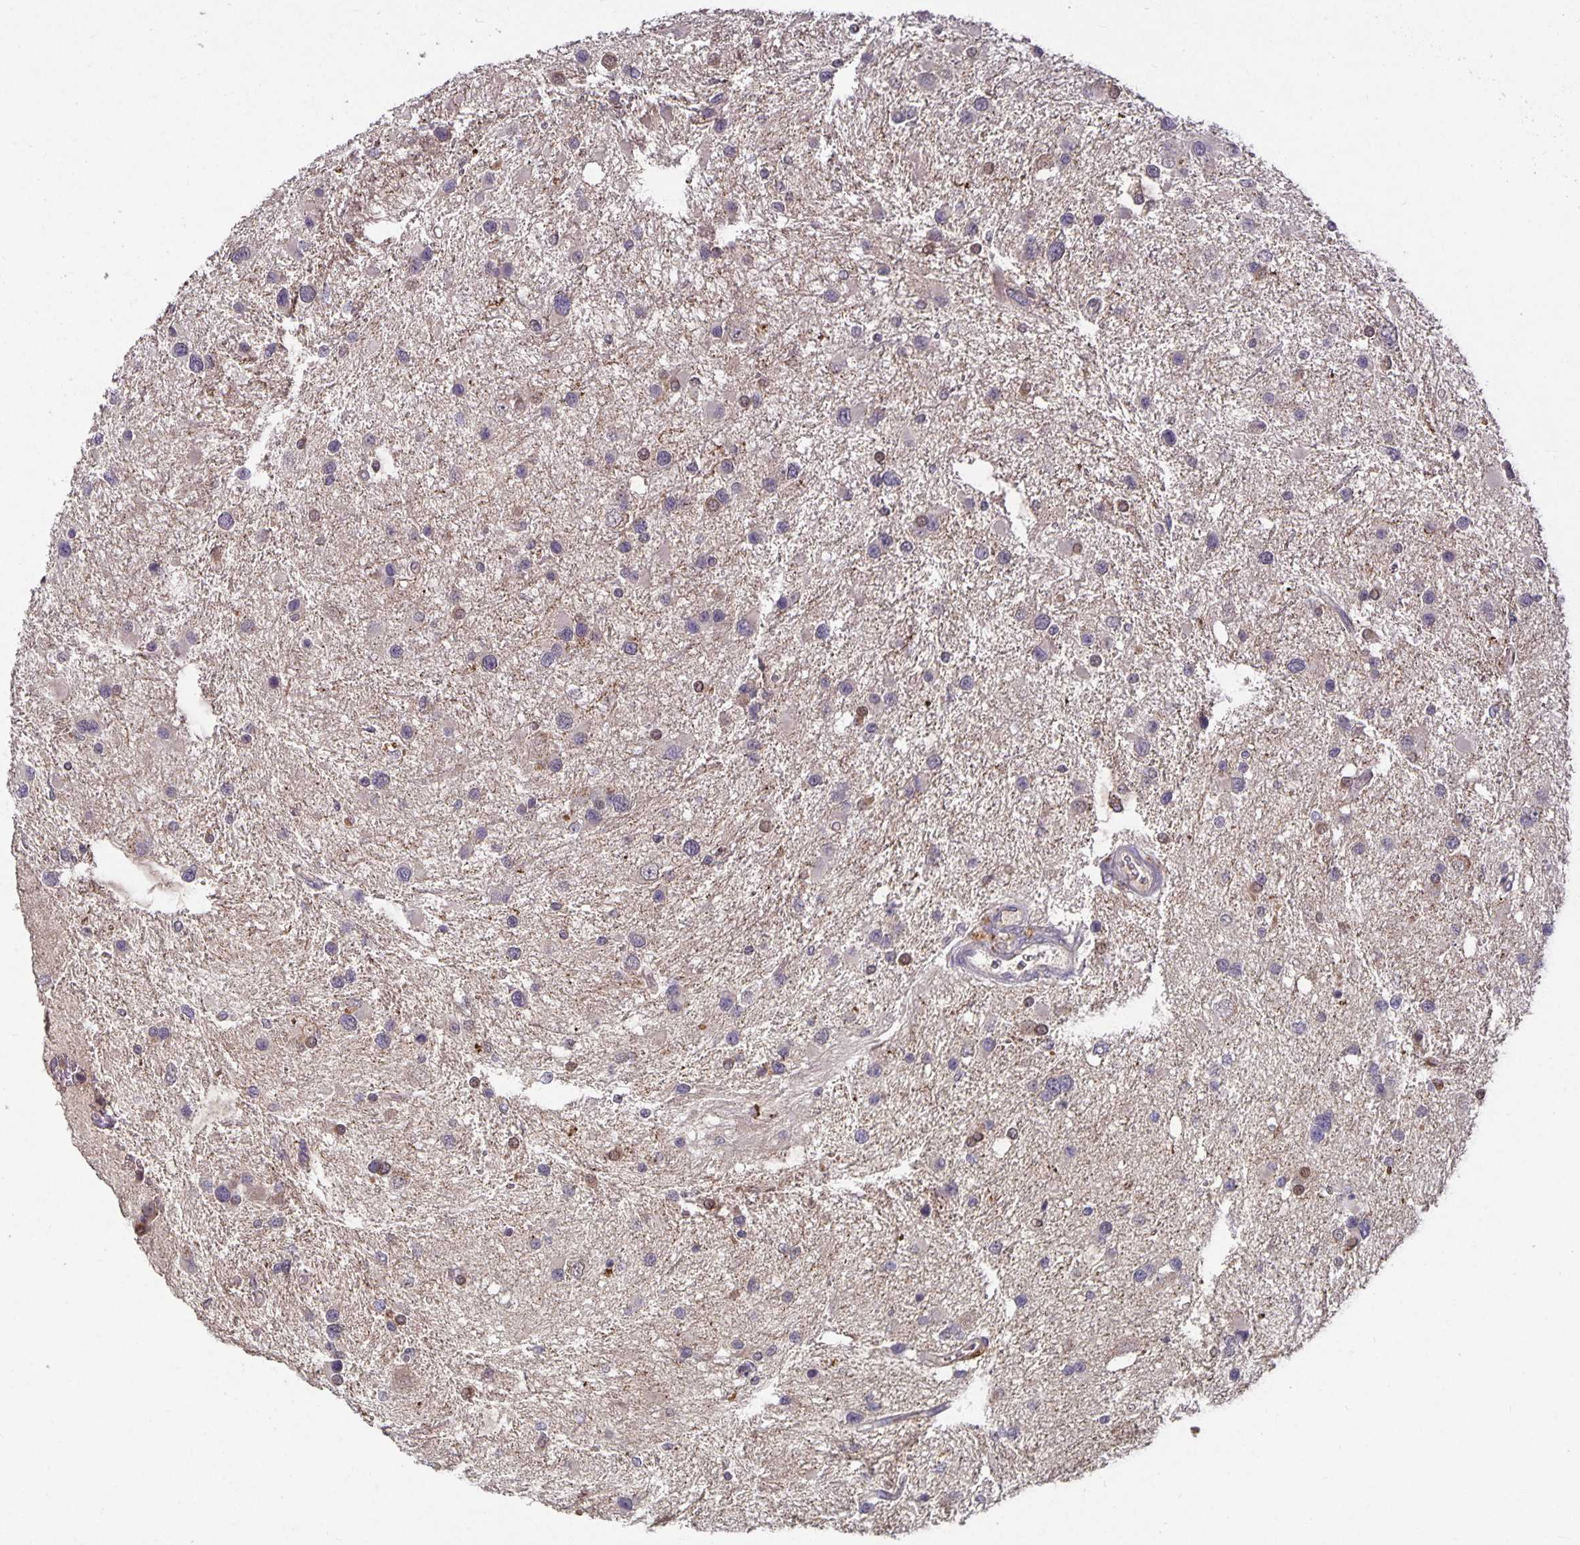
{"staining": {"intensity": "negative", "quantity": "none", "location": "none"}, "tissue": "glioma", "cell_type": "Tumor cells", "image_type": "cancer", "snomed": [{"axis": "morphology", "description": "Glioma, malignant, Low grade"}, {"axis": "topography", "description": "Brain"}], "caption": "Tumor cells show no significant staining in glioma.", "gene": "HEPN1", "patient": {"sex": "female", "age": 32}}